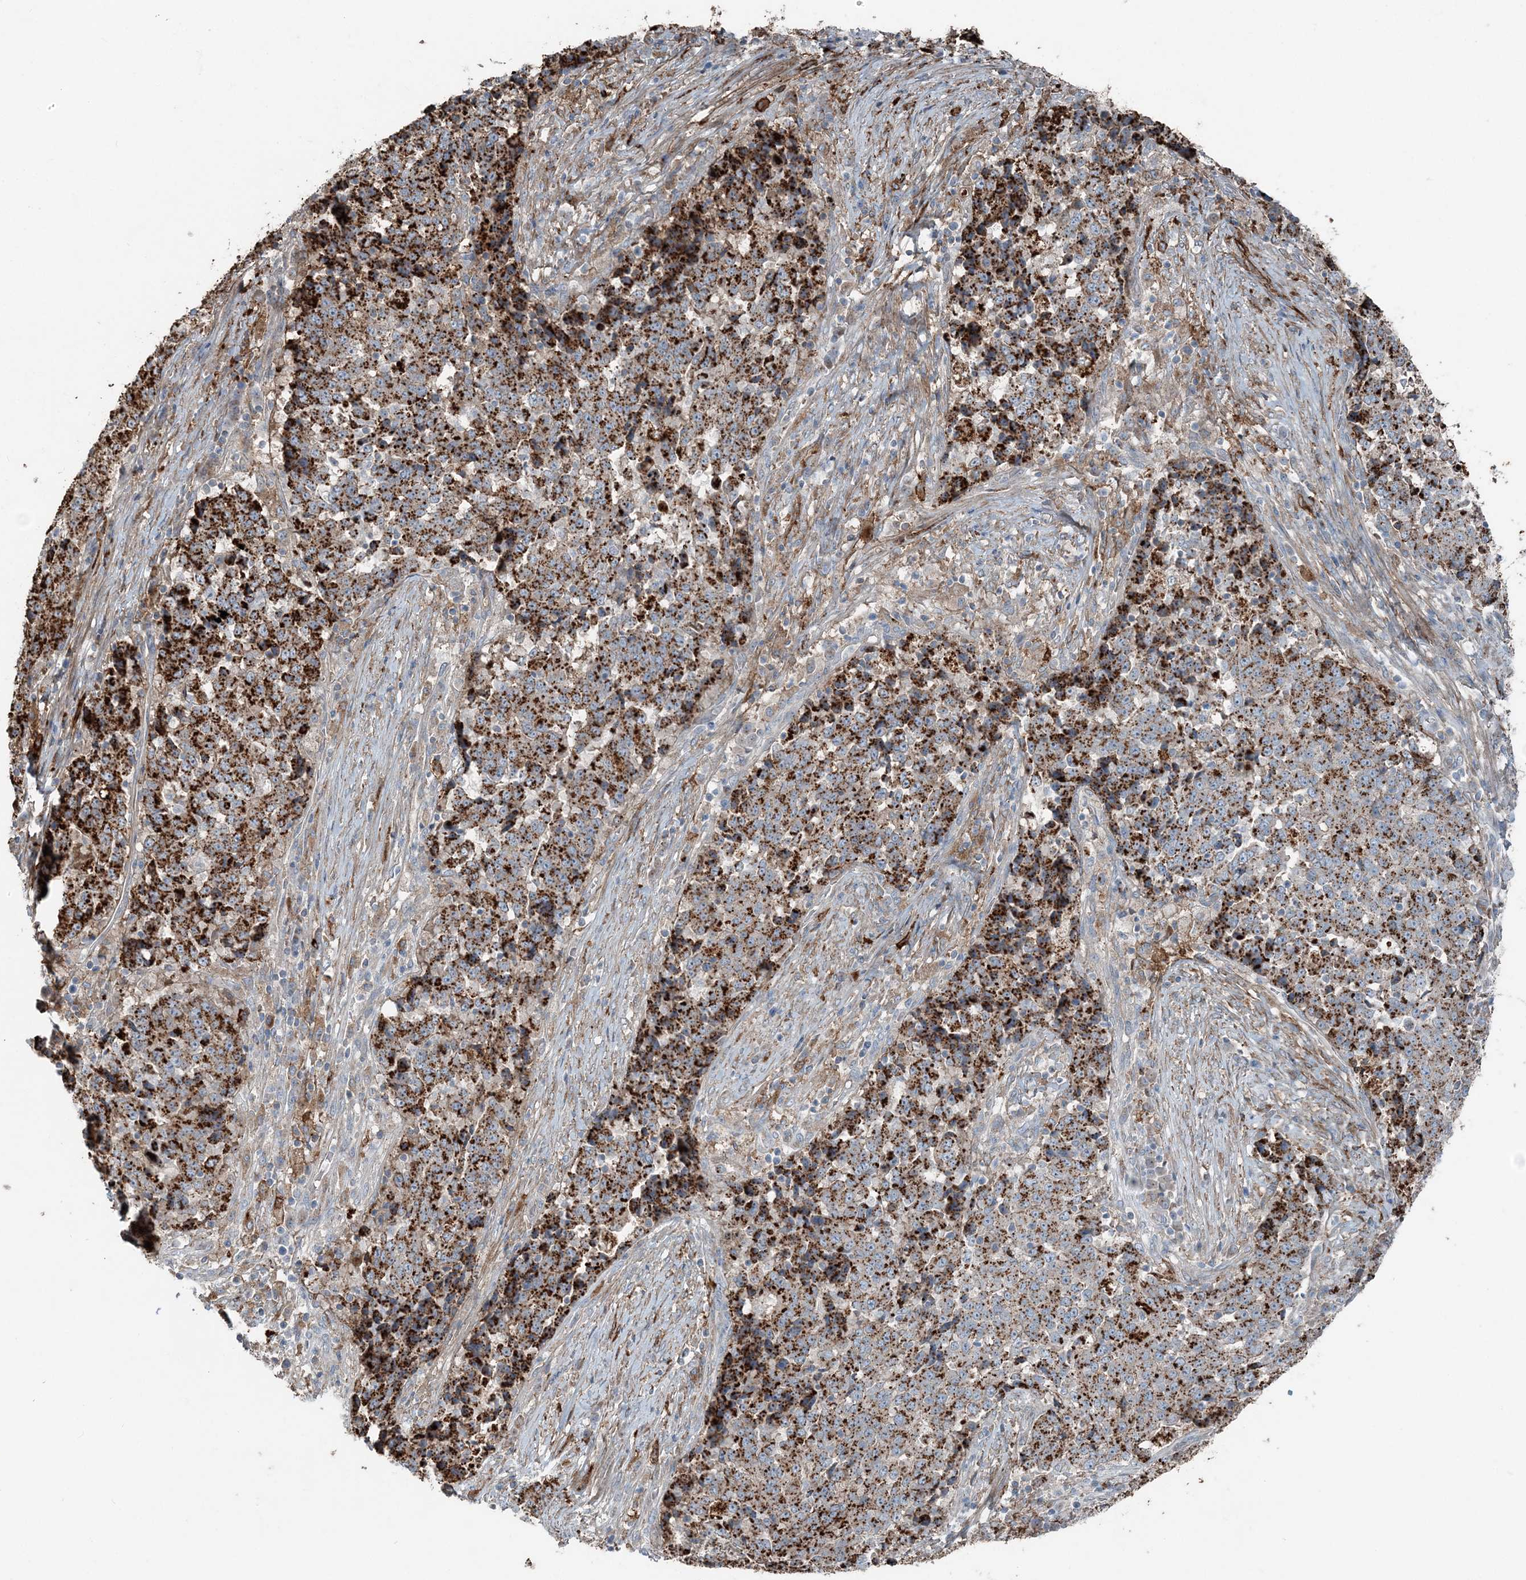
{"staining": {"intensity": "strong", "quantity": ">75%", "location": "cytoplasmic/membranous"}, "tissue": "stomach cancer", "cell_type": "Tumor cells", "image_type": "cancer", "snomed": [{"axis": "morphology", "description": "Adenocarcinoma, NOS"}, {"axis": "topography", "description": "Stomach"}], "caption": "The immunohistochemical stain highlights strong cytoplasmic/membranous expression in tumor cells of stomach adenocarcinoma tissue. Ihc stains the protein of interest in brown and the nuclei are stained blue.", "gene": "KY", "patient": {"sex": "male", "age": 59}}